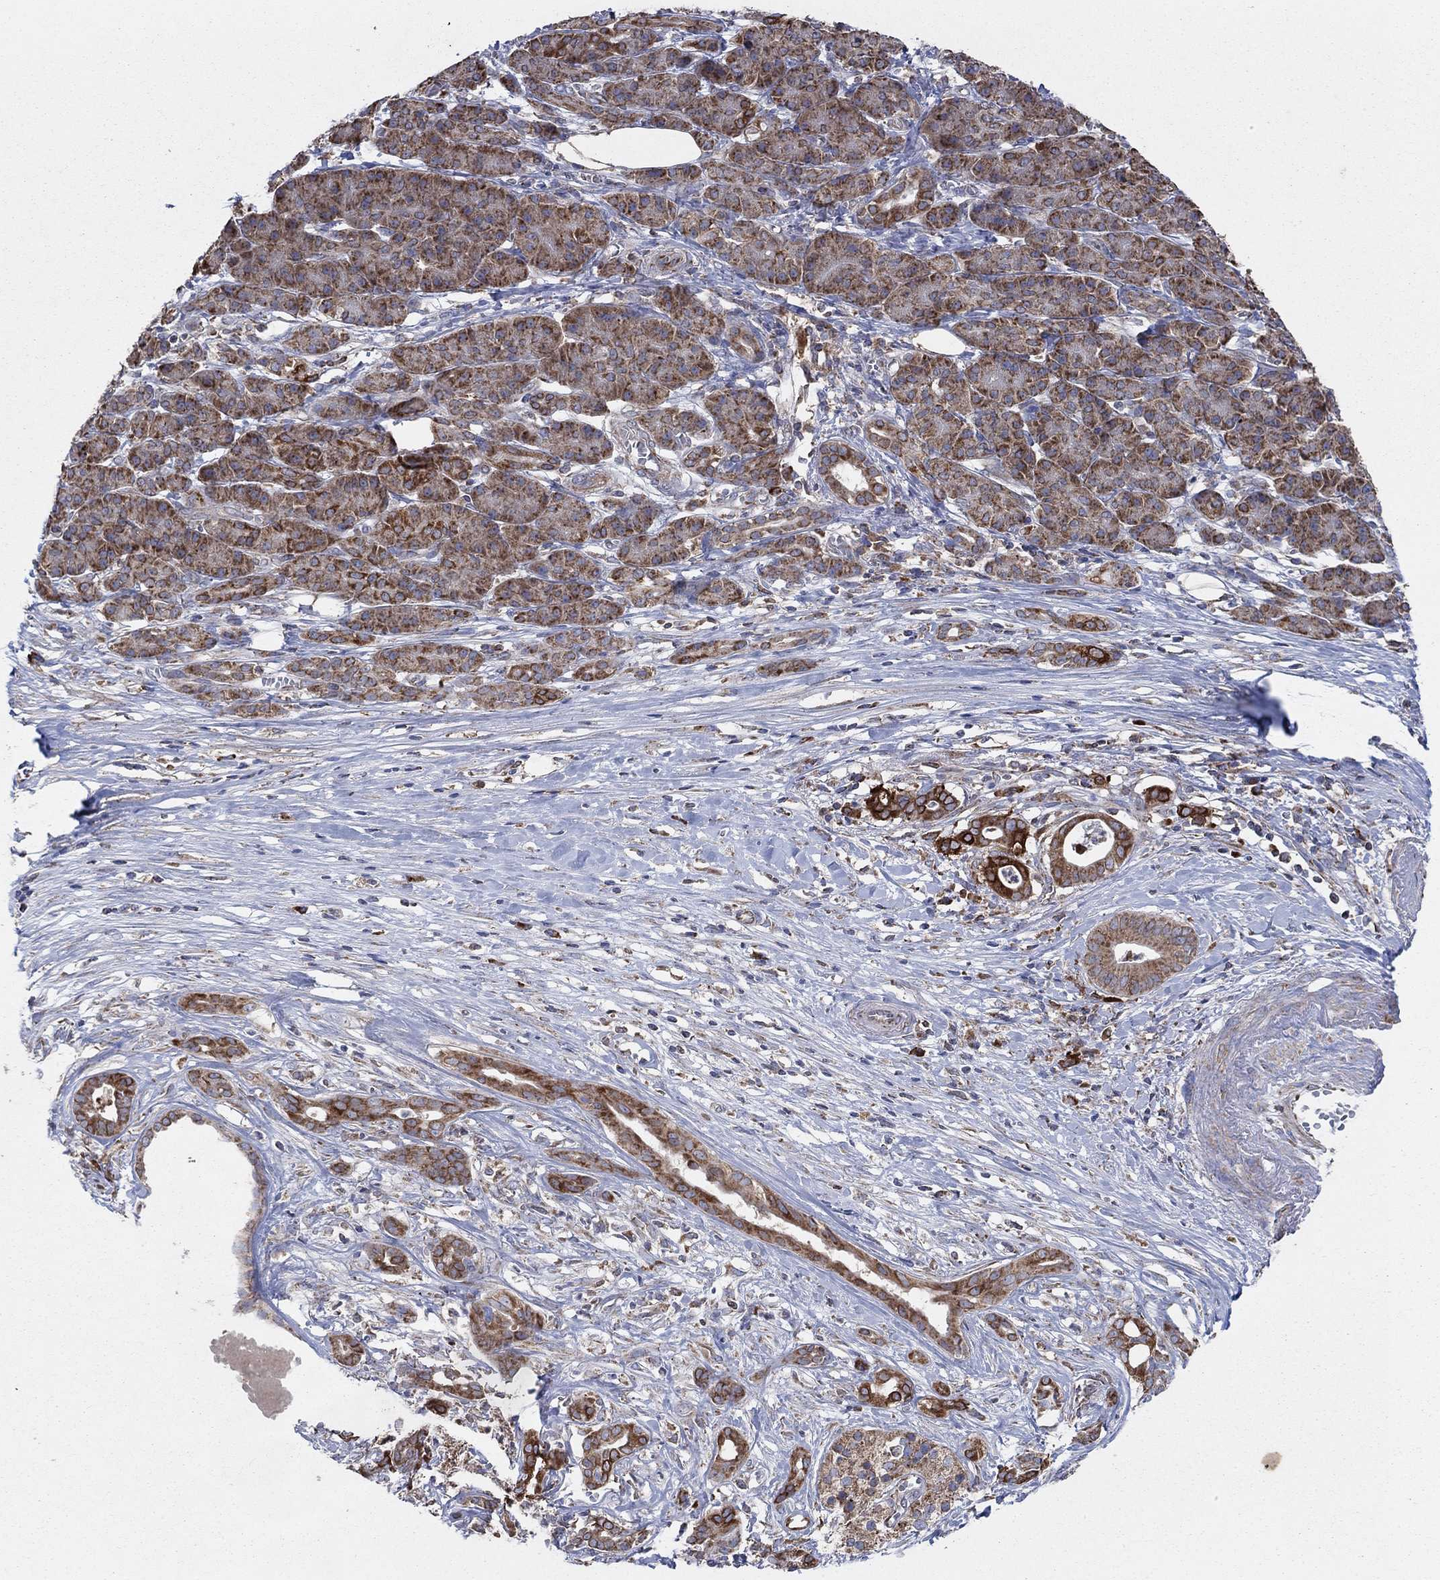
{"staining": {"intensity": "strong", "quantity": ">75%", "location": "cytoplasmic/membranous"}, "tissue": "pancreatic cancer", "cell_type": "Tumor cells", "image_type": "cancer", "snomed": [{"axis": "morphology", "description": "Adenocarcinoma, NOS"}, {"axis": "topography", "description": "Pancreas"}], "caption": "Immunohistochemical staining of human pancreatic cancer displays strong cytoplasmic/membranous protein staining in approximately >75% of tumor cells. Immunohistochemistry stains the protein of interest in brown and the nuclei are stained blue.", "gene": "NCEH1", "patient": {"sex": "male", "age": 61}}